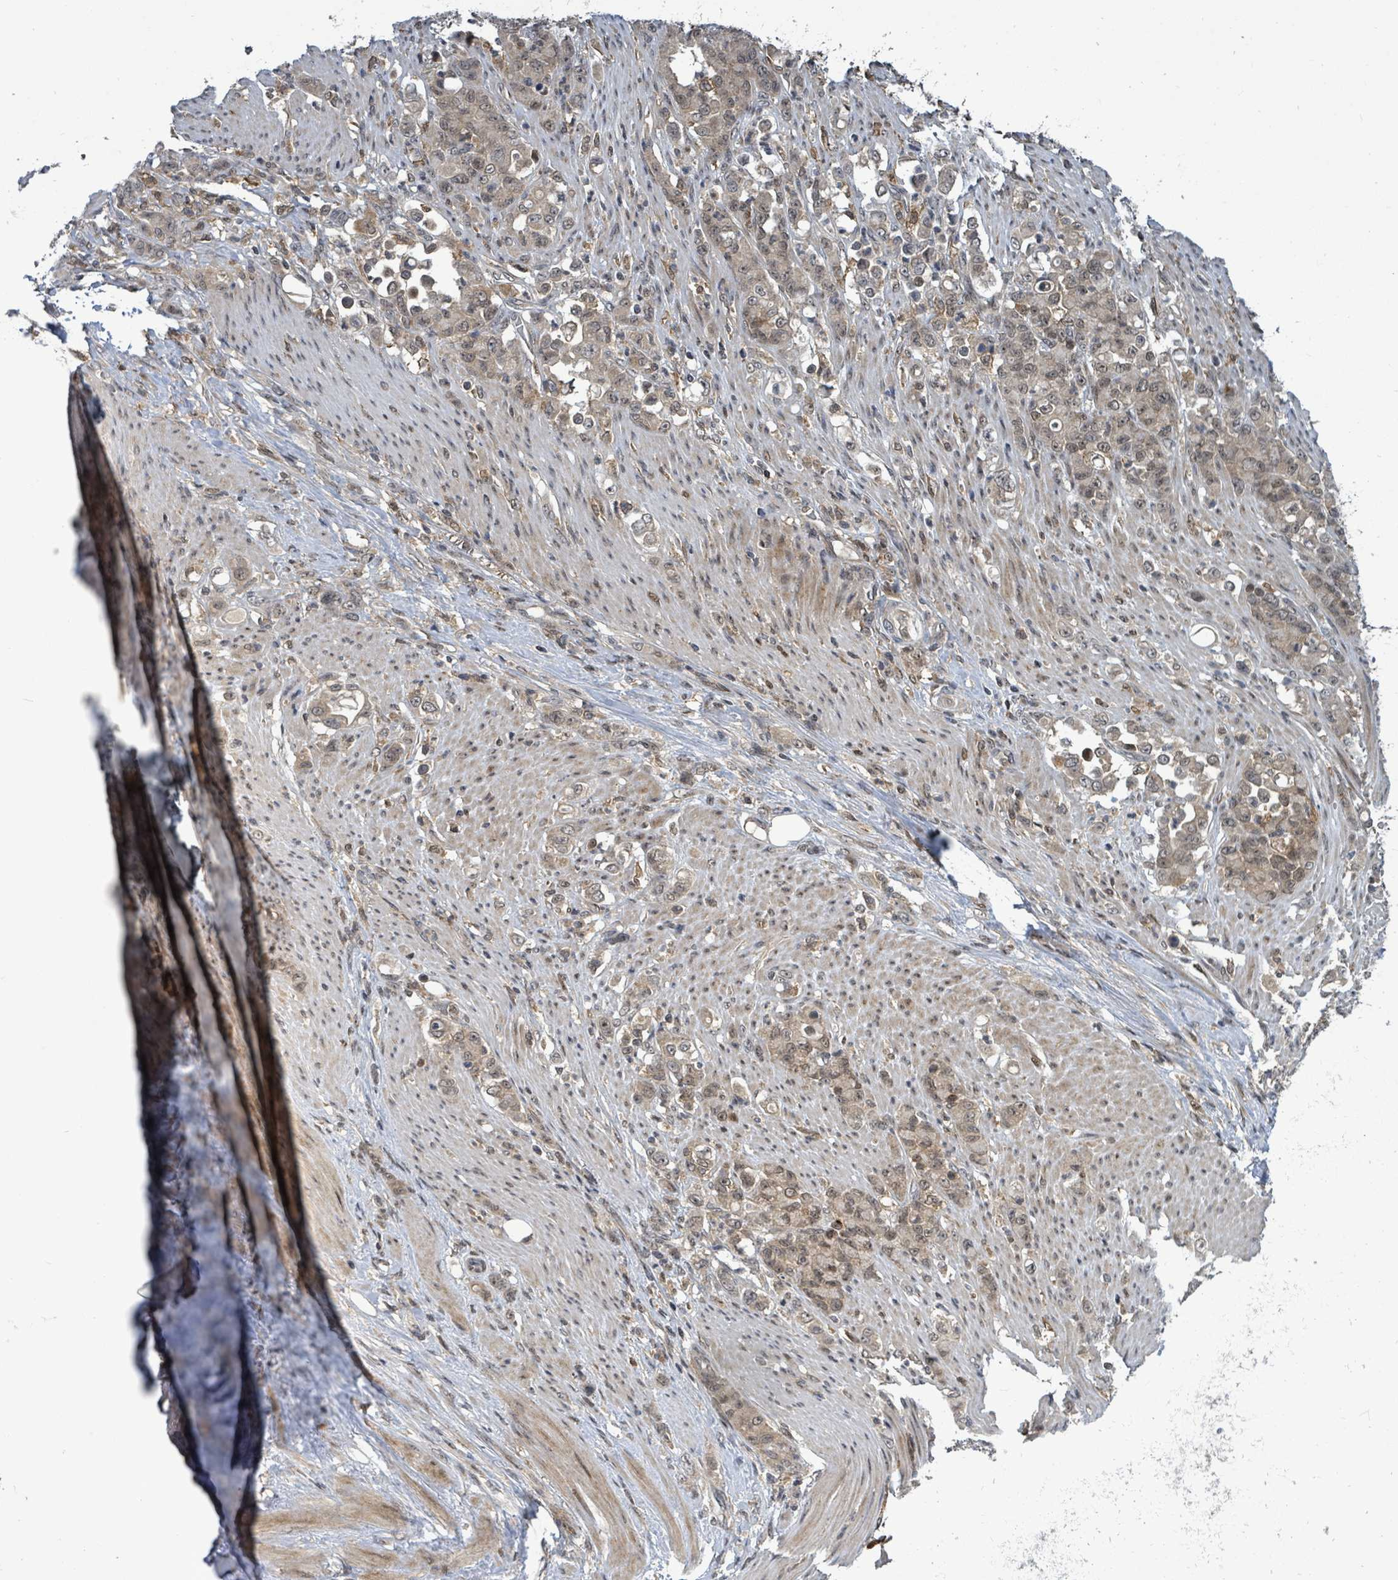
{"staining": {"intensity": "weak", "quantity": ">75%", "location": "cytoplasmic/membranous,nuclear"}, "tissue": "stomach cancer", "cell_type": "Tumor cells", "image_type": "cancer", "snomed": [{"axis": "morphology", "description": "Normal tissue, NOS"}, {"axis": "morphology", "description": "Adenocarcinoma, NOS"}, {"axis": "topography", "description": "Stomach"}], "caption": "This is a histology image of immunohistochemistry (IHC) staining of stomach cancer, which shows weak positivity in the cytoplasmic/membranous and nuclear of tumor cells.", "gene": "FBXO6", "patient": {"sex": "female", "age": 79}}